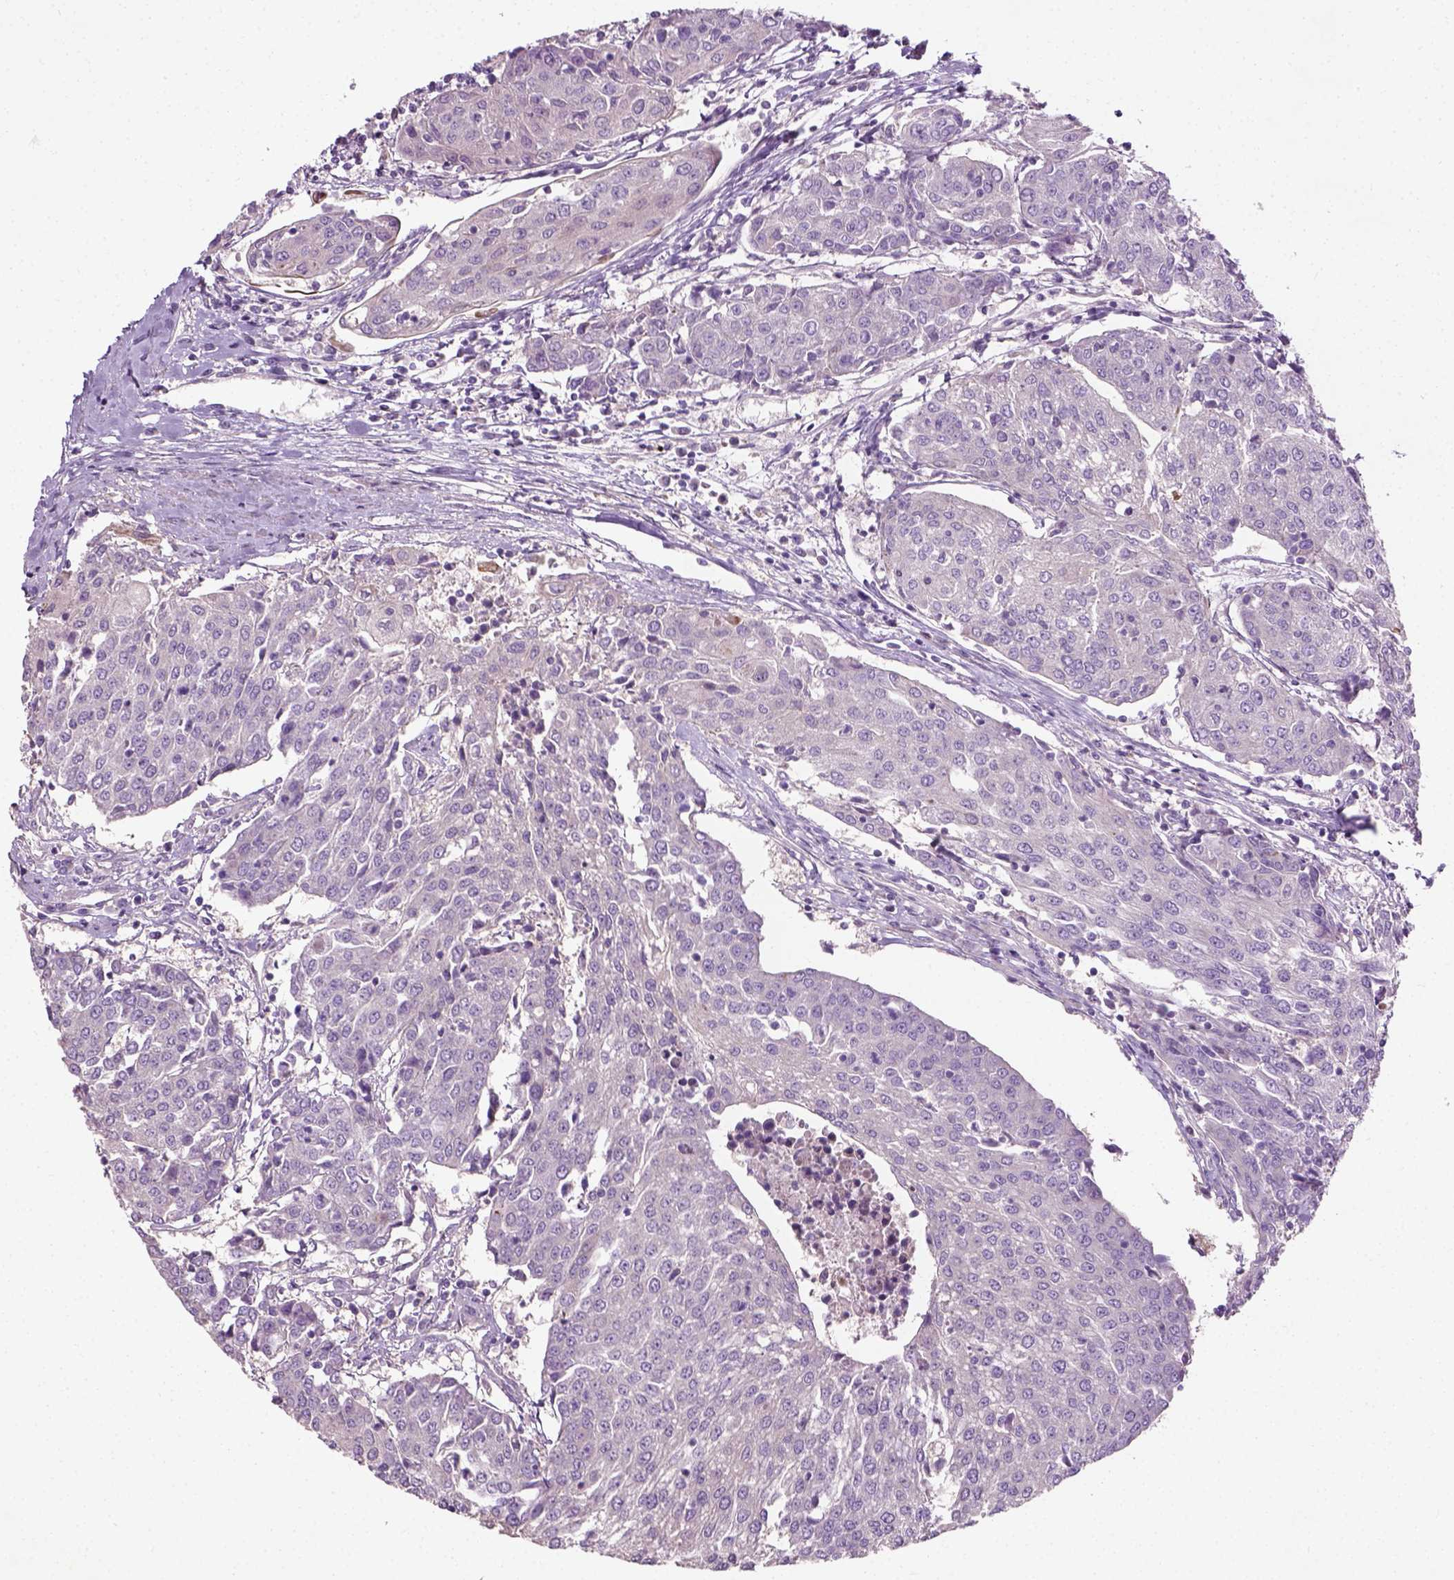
{"staining": {"intensity": "negative", "quantity": "none", "location": "none"}, "tissue": "urothelial cancer", "cell_type": "Tumor cells", "image_type": "cancer", "snomed": [{"axis": "morphology", "description": "Urothelial carcinoma, High grade"}, {"axis": "topography", "description": "Urinary bladder"}], "caption": "DAB (3,3'-diaminobenzidine) immunohistochemical staining of high-grade urothelial carcinoma shows no significant expression in tumor cells.", "gene": "PKP3", "patient": {"sex": "female", "age": 85}}